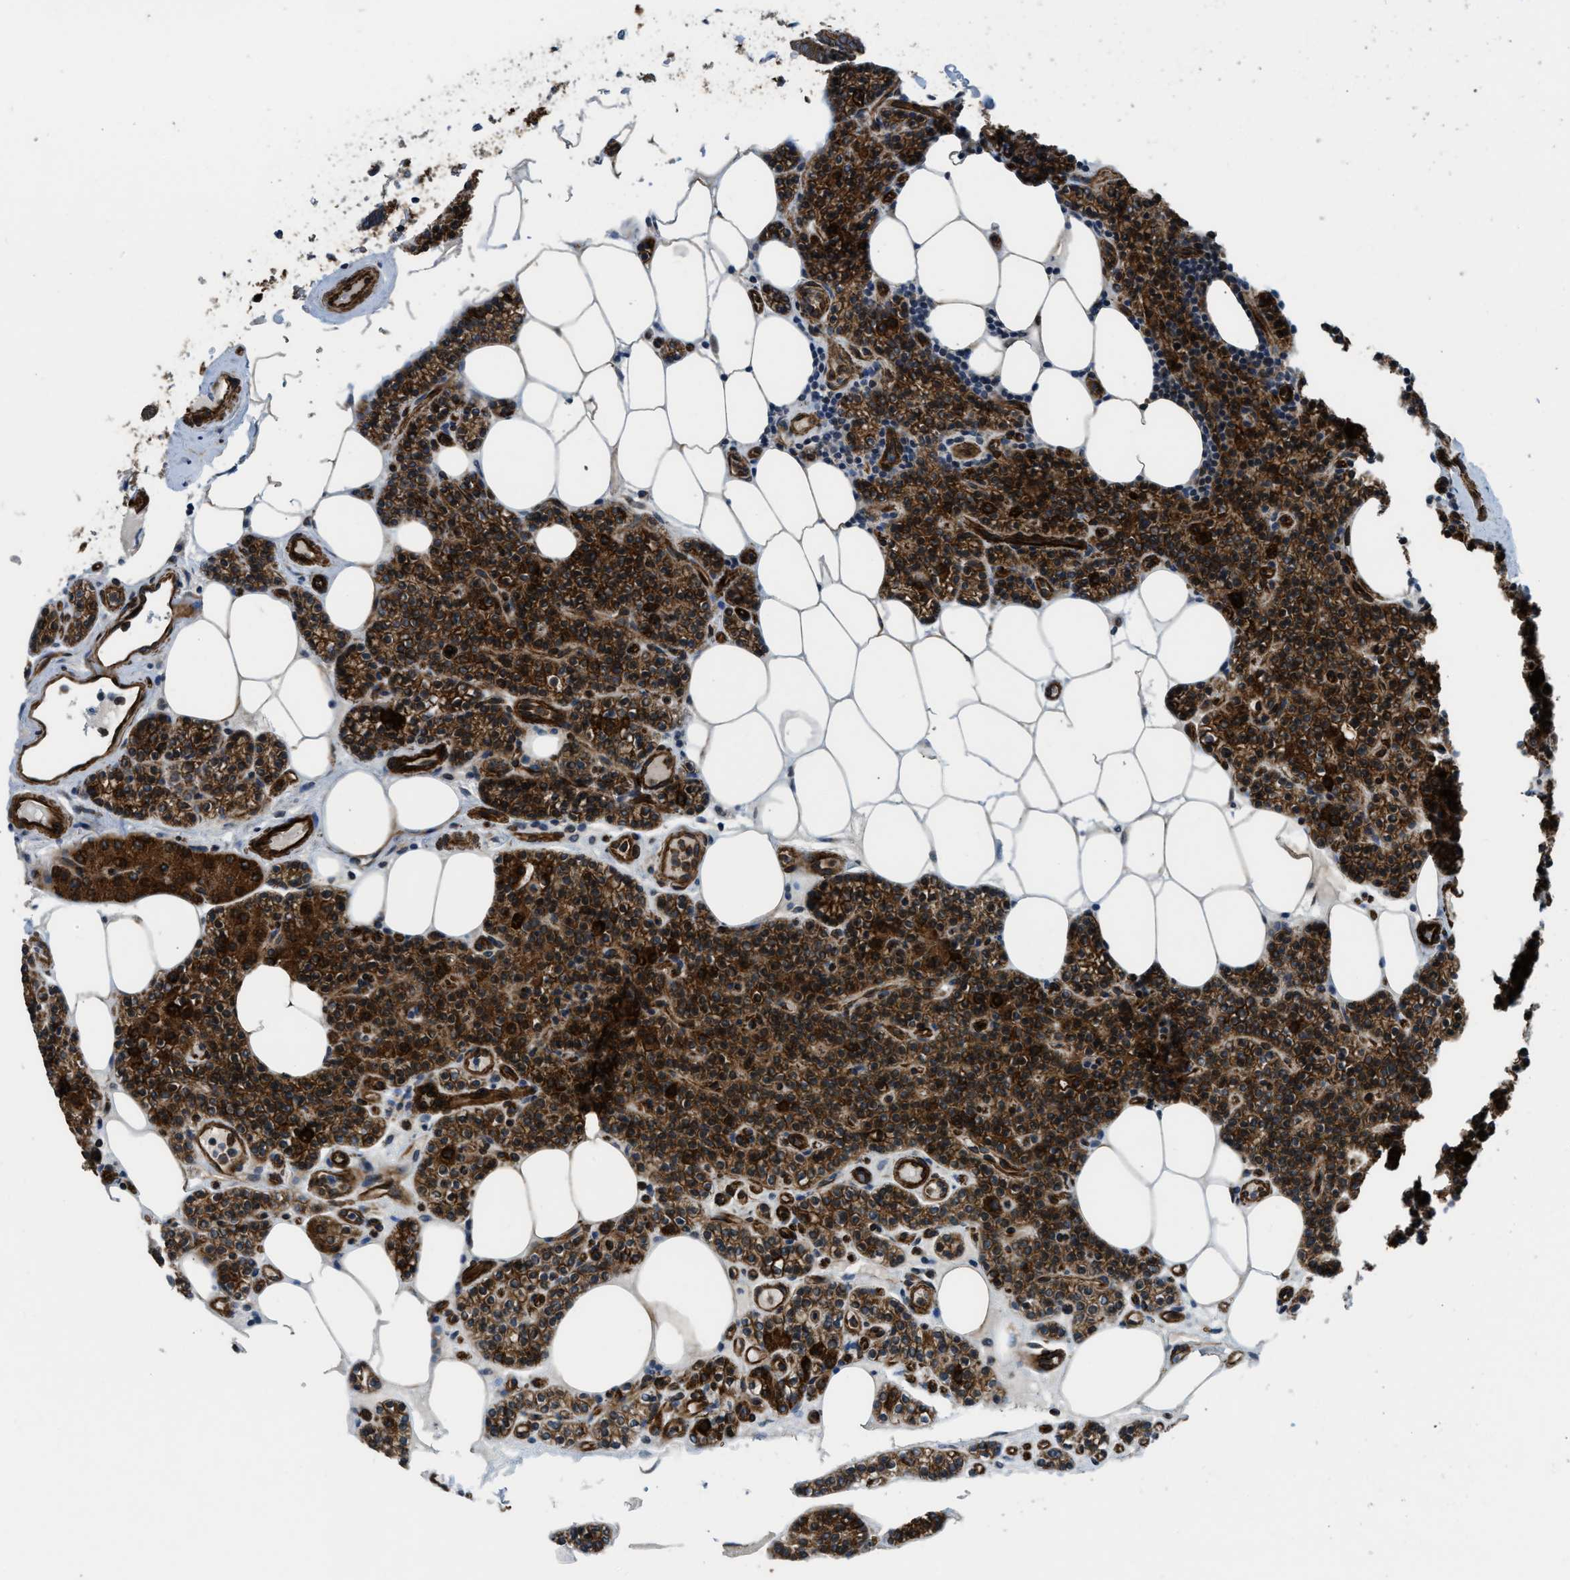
{"staining": {"intensity": "strong", "quantity": ">75%", "location": "cytoplasmic/membranous"}, "tissue": "parathyroid gland", "cell_type": "Glandular cells", "image_type": "normal", "snomed": [{"axis": "morphology", "description": "Normal tissue, NOS"}, {"axis": "morphology", "description": "Adenoma, NOS"}, {"axis": "topography", "description": "Parathyroid gland"}], "caption": "High-magnification brightfield microscopy of unremarkable parathyroid gland stained with DAB (brown) and counterstained with hematoxylin (blue). glandular cells exhibit strong cytoplasmic/membranous positivity is appreciated in approximately>75% of cells. (DAB IHC with brightfield microscopy, high magnification).", "gene": "GSDME", "patient": {"sex": "female", "age": 70}}